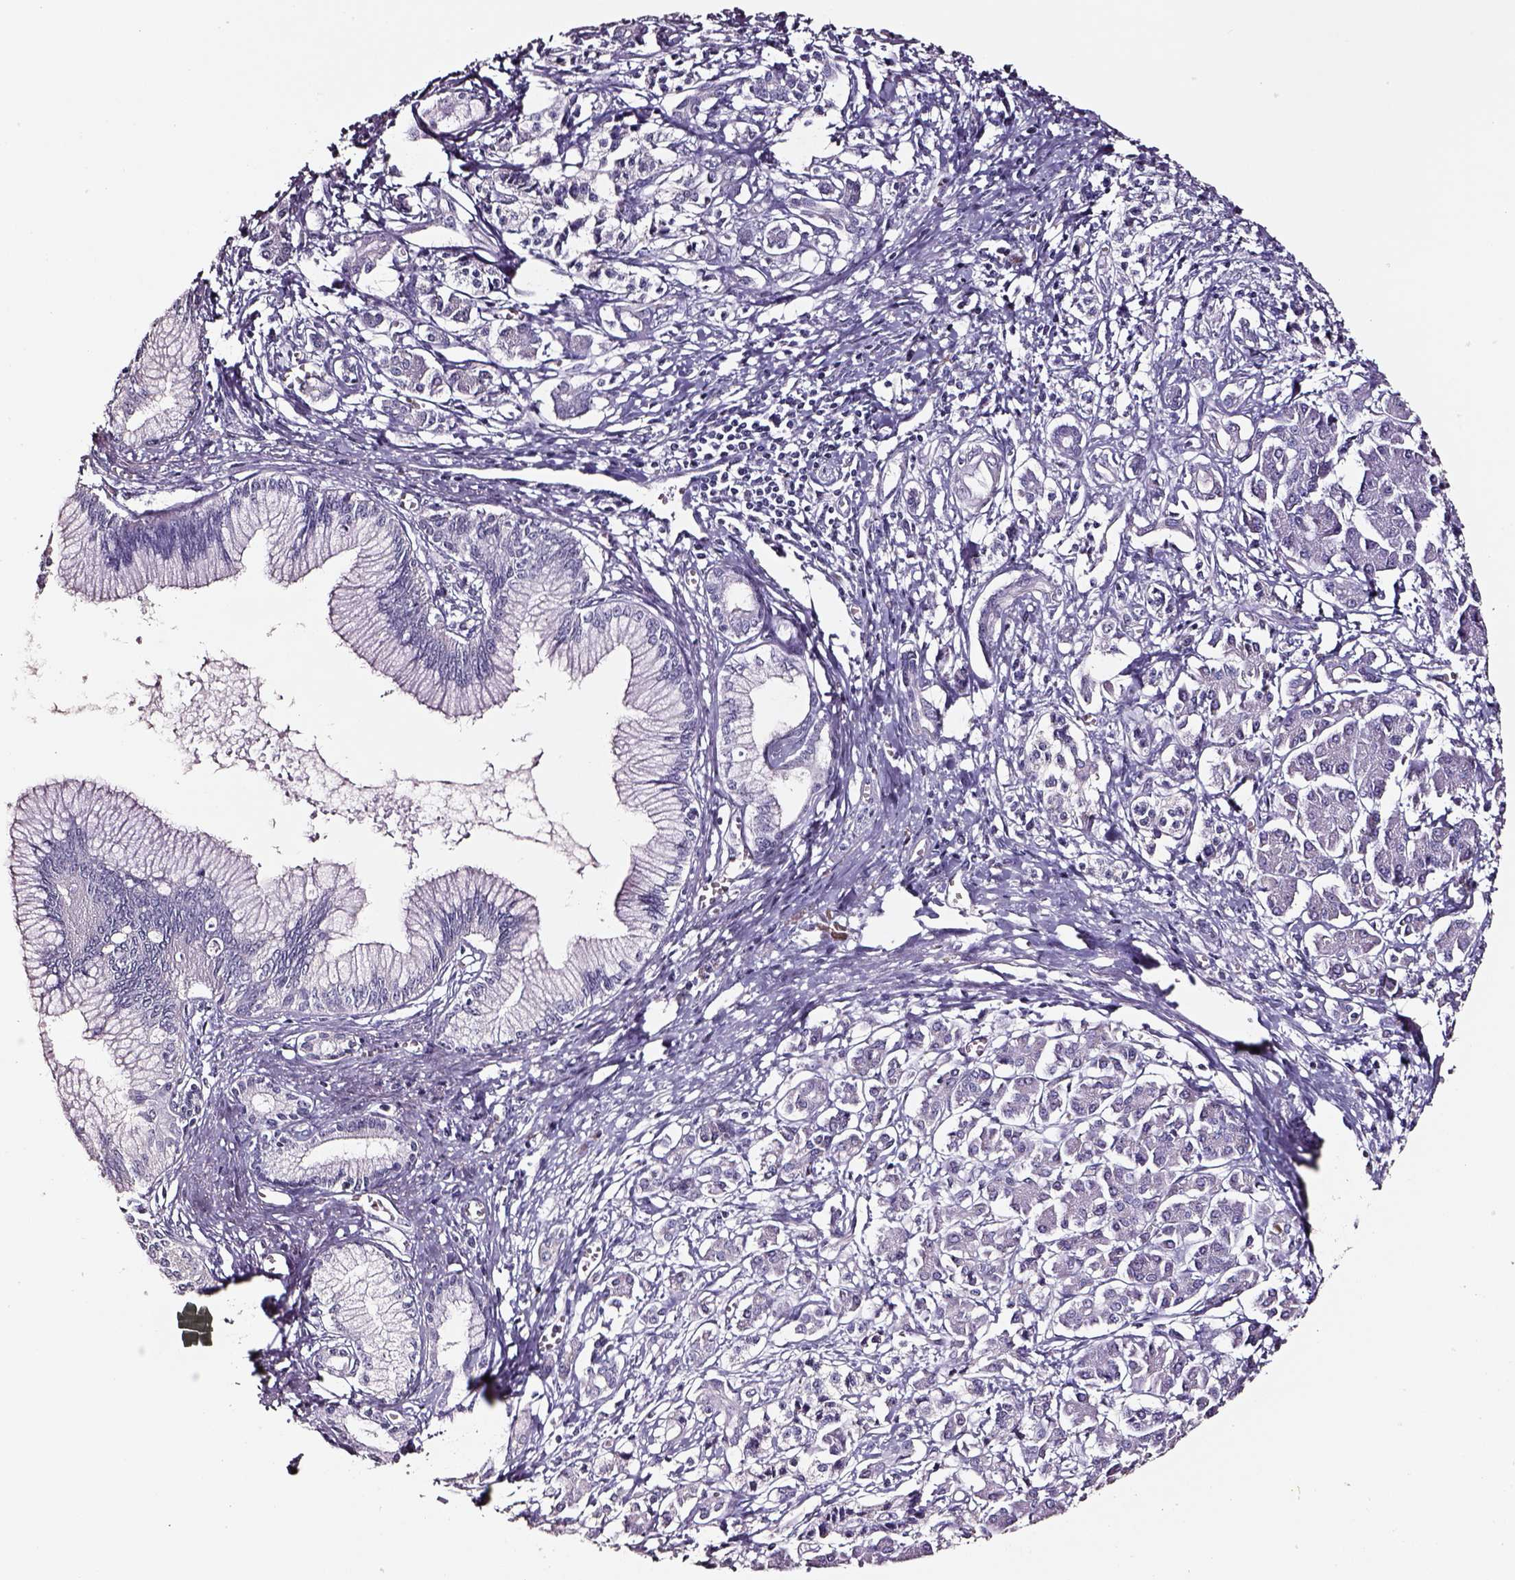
{"staining": {"intensity": "negative", "quantity": "none", "location": "none"}, "tissue": "pancreatic cancer", "cell_type": "Tumor cells", "image_type": "cancer", "snomed": [{"axis": "morphology", "description": "Adenocarcinoma, NOS"}, {"axis": "topography", "description": "Pancreas"}], "caption": "This is a image of IHC staining of pancreatic cancer, which shows no staining in tumor cells. (DAB immunohistochemistry (IHC) with hematoxylin counter stain).", "gene": "SMIM17", "patient": {"sex": "female", "age": 68}}